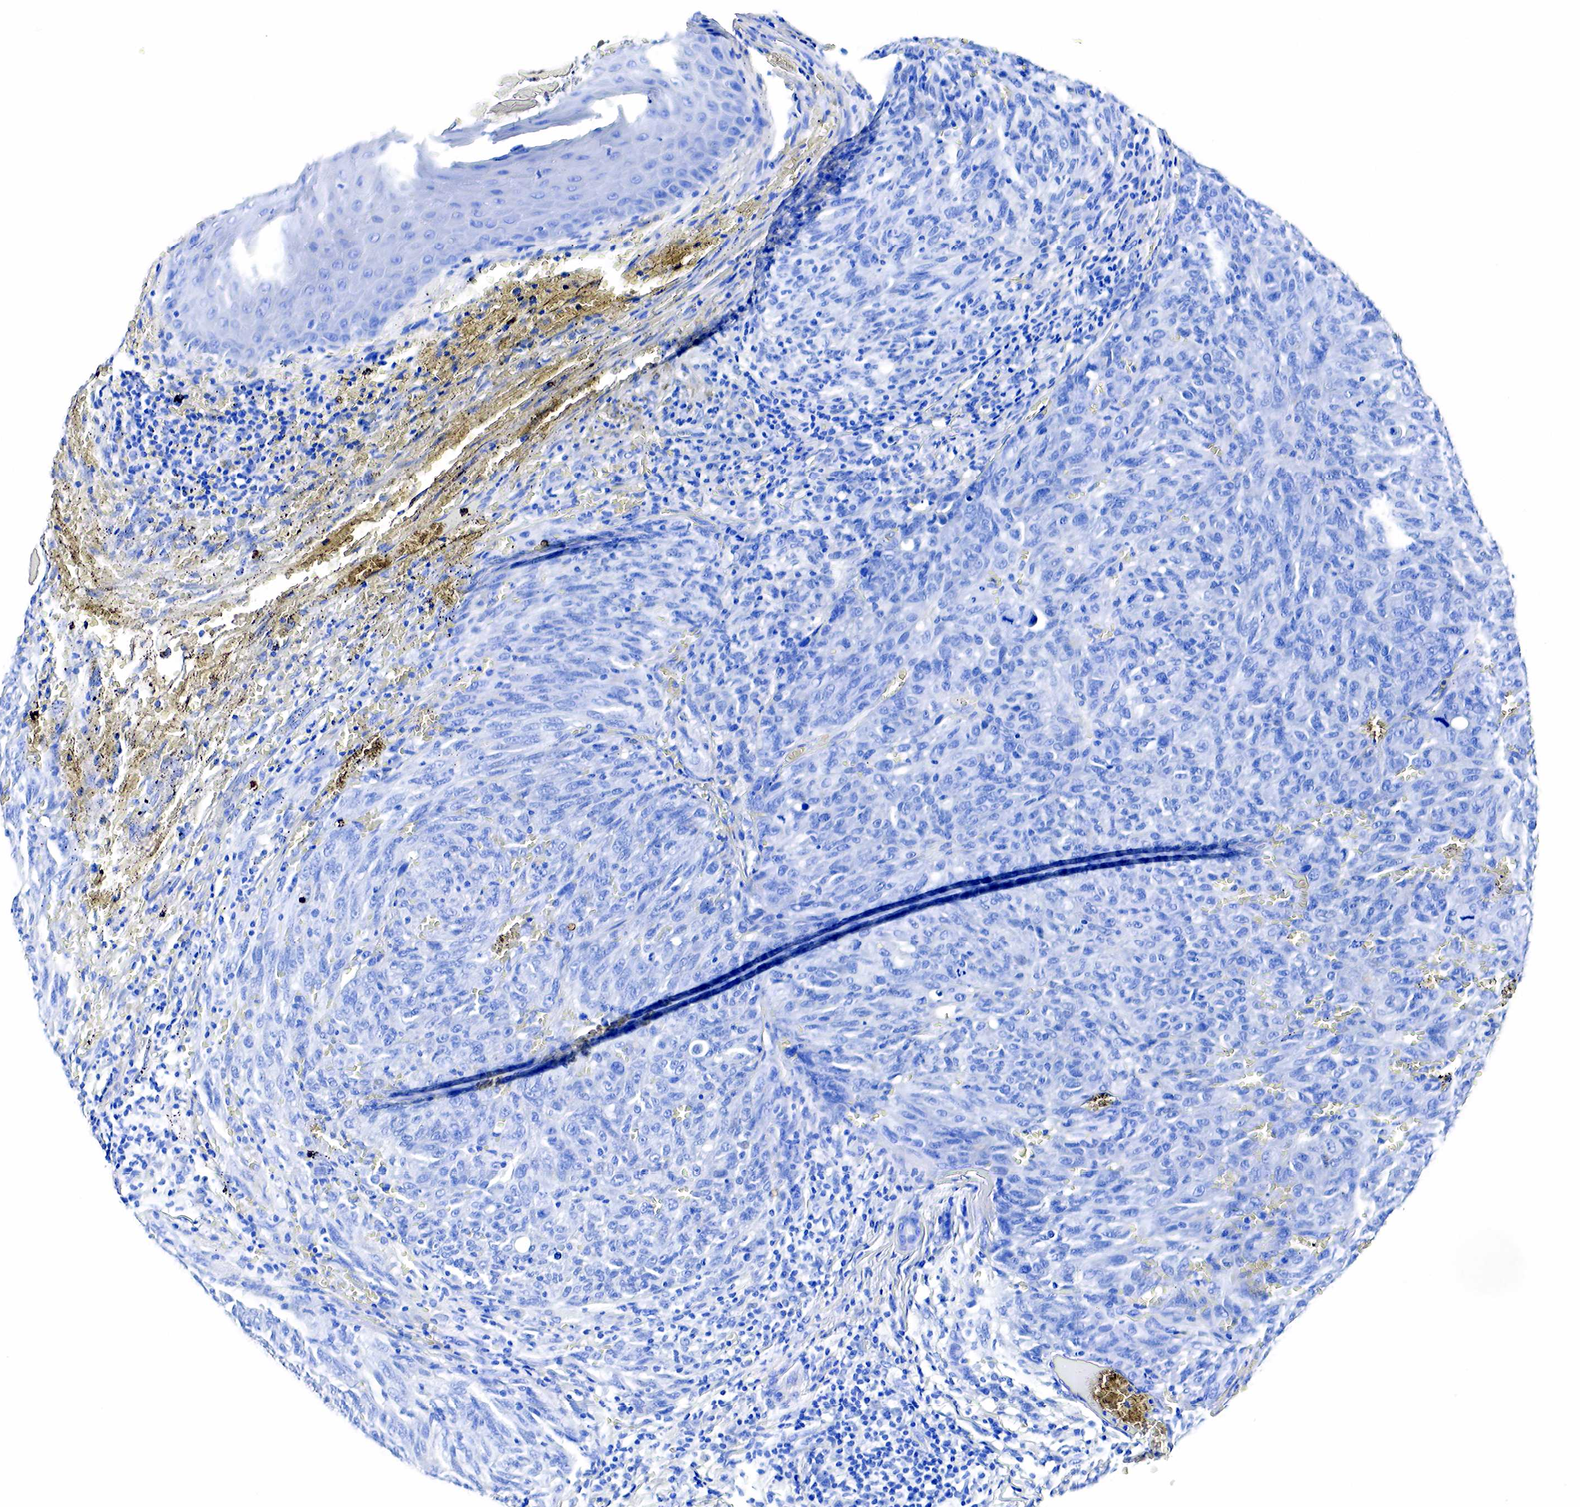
{"staining": {"intensity": "negative", "quantity": "none", "location": "none"}, "tissue": "melanoma", "cell_type": "Tumor cells", "image_type": "cancer", "snomed": [{"axis": "morphology", "description": "Malignant melanoma, NOS"}, {"axis": "topography", "description": "Skin"}], "caption": "A micrograph of malignant melanoma stained for a protein shows no brown staining in tumor cells.", "gene": "ACP3", "patient": {"sex": "male", "age": 76}}